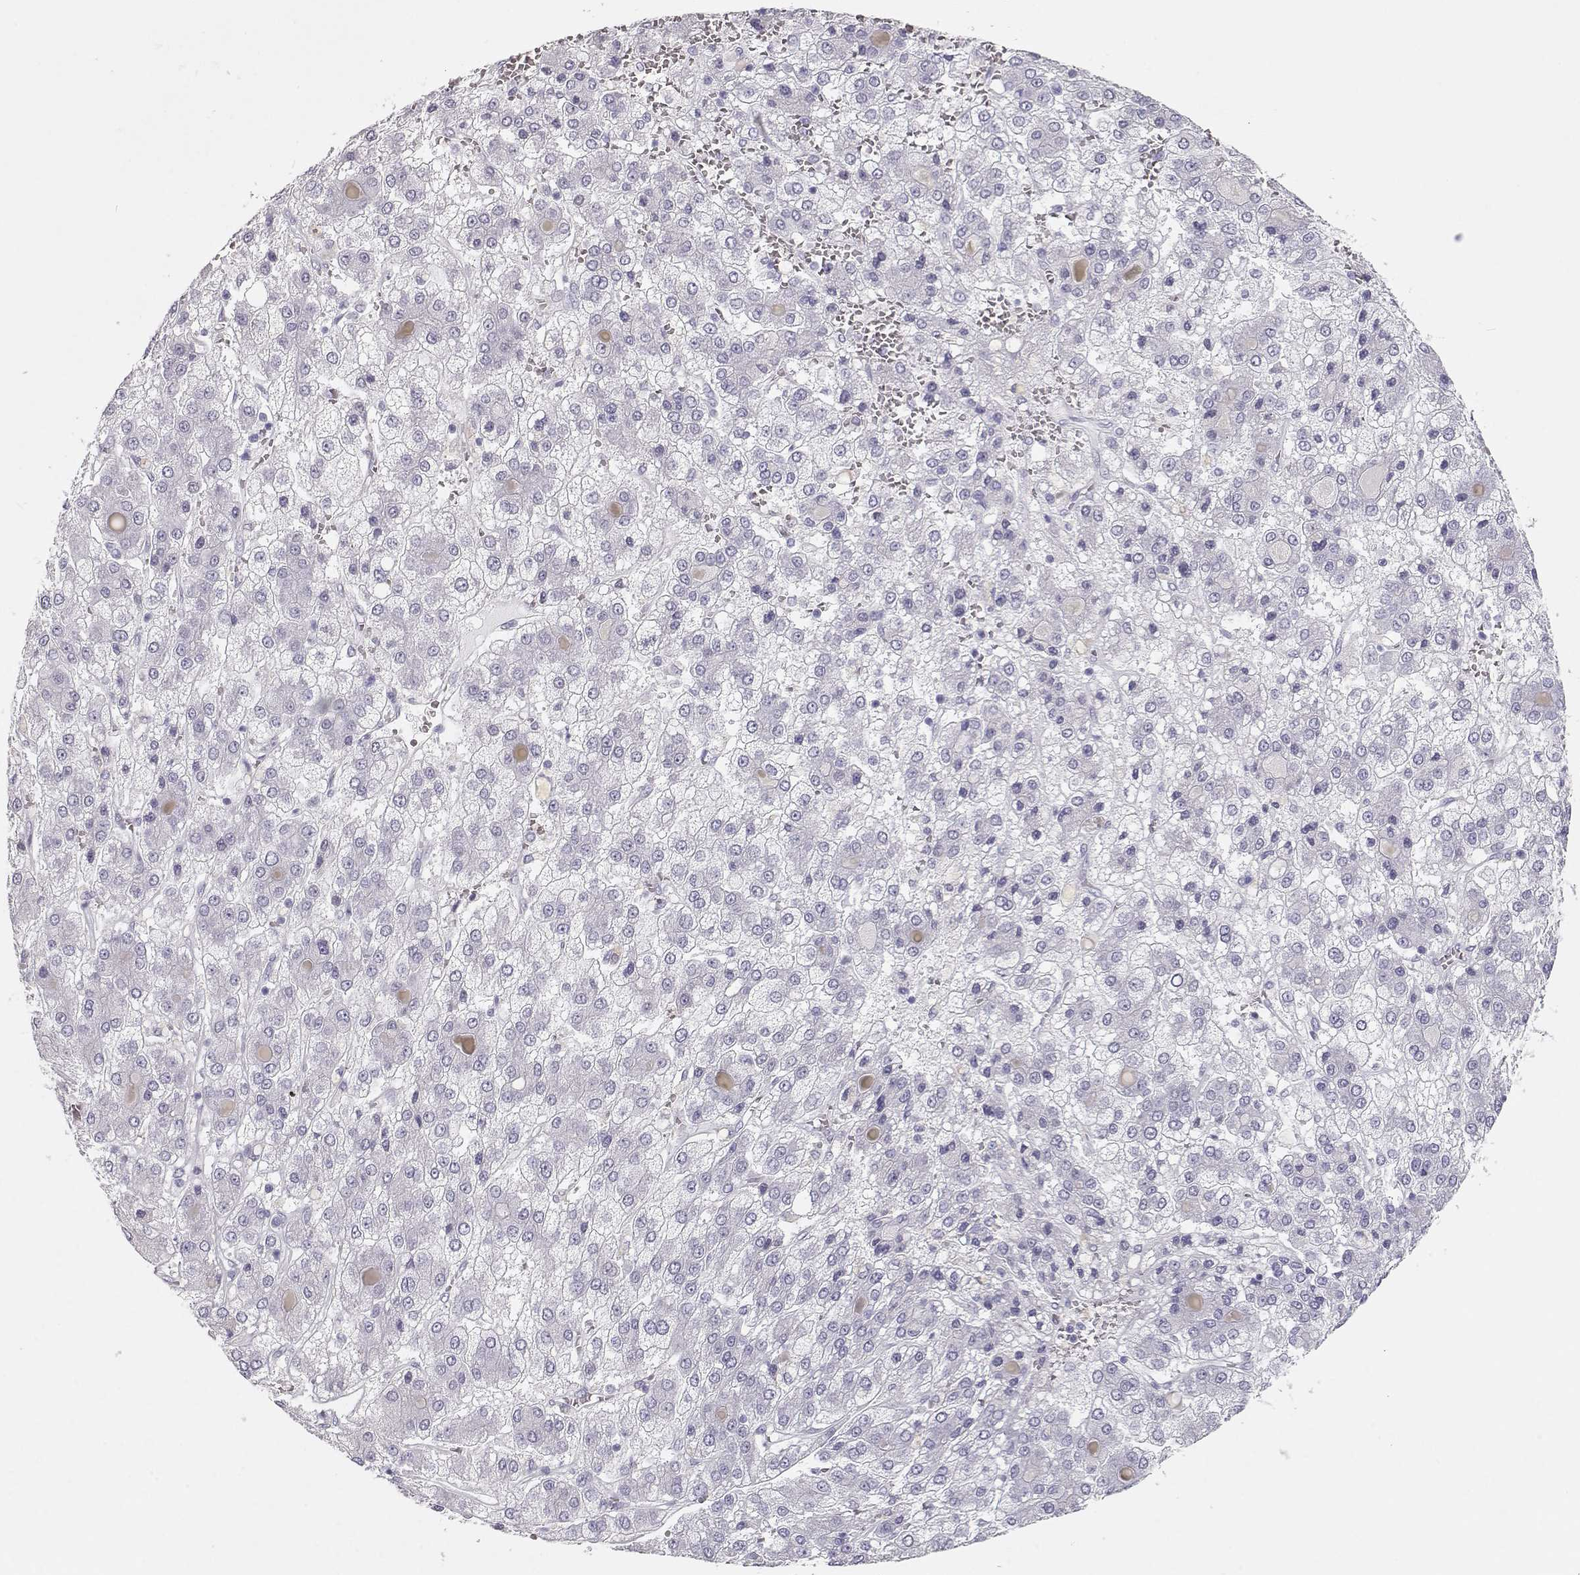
{"staining": {"intensity": "negative", "quantity": "none", "location": "none"}, "tissue": "liver cancer", "cell_type": "Tumor cells", "image_type": "cancer", "snomed": [{"axis": "morphology", "description": "Carcinoma, Hepatocellular, NOS"}, {"axis": "topography", "description": "Liver"}], "caption": "Immunohistochemistry micrograph of neoplastic tissue: liver cancer stained with DAB reveals no significant protein expression in tumor cells. The staining was performed using DAB (3,3'-diaminobenzidine) to visualize the protein expression in brown, while the nuclei were stained in blue with hematoxylin (Magnification: 20x).", "gene": "TKTL1", "patient": {"sex": "male", "age": 73}}